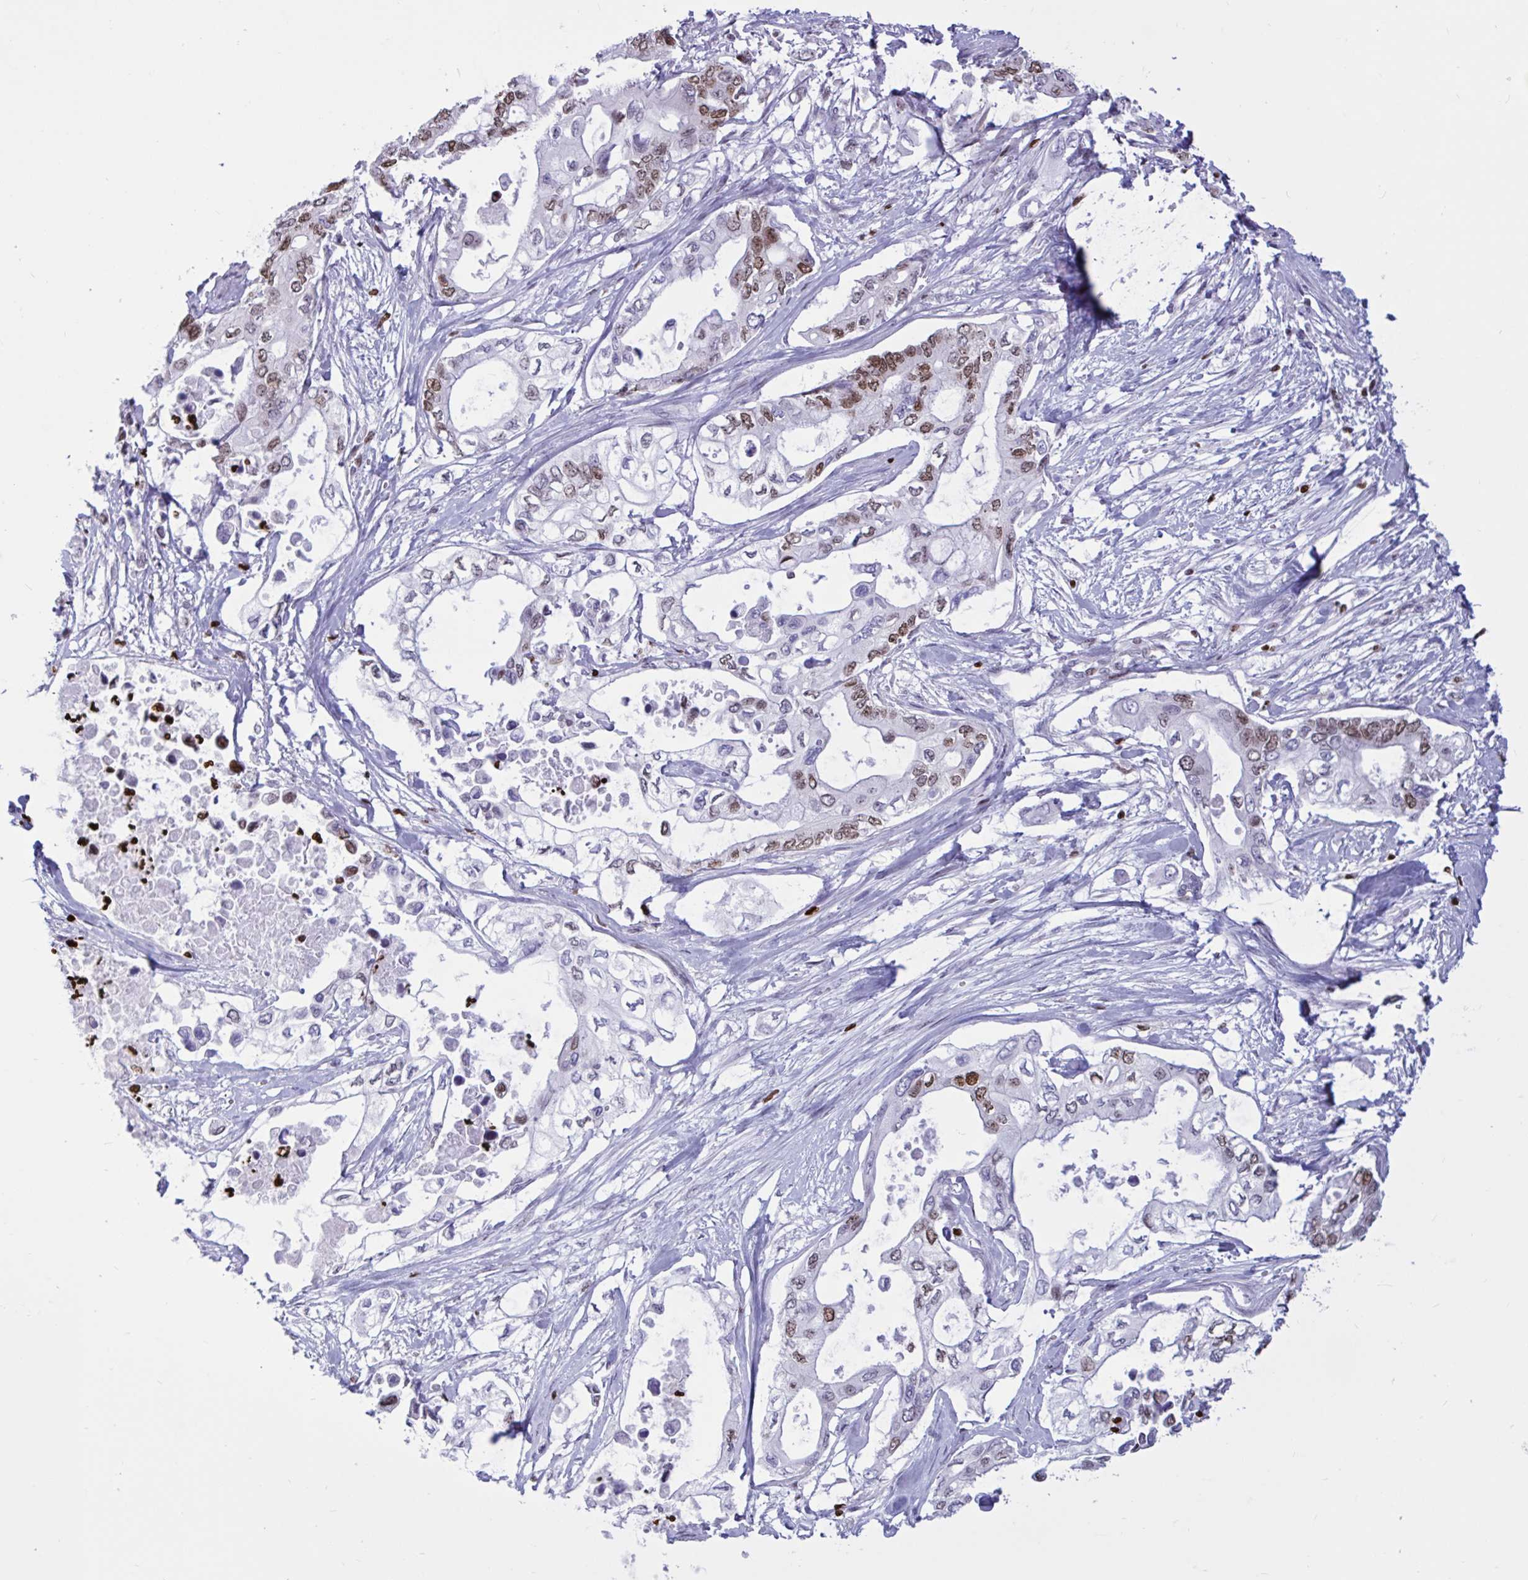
{"staining": {"intensity": "moderate", "quantity": "25%-75%", "location": "nuclear"}, "tissue": "pancreatic cancer", "cell_type": "Tumor cells", "image_type": "cancer", "snomed": [{"axis": "morphology", "description": "Adenocarcinoma, NOS"}, {"axis": "topography", "description": "Pancreas"}], "caption": "Brown immunohistochemical staining in pancreatic adenocarcinoma displays moderate nuclear staining in about 25%-75% of tumor cells.", "gene": "HMGB2", "patient": {"sex": "female", "age": 63}}